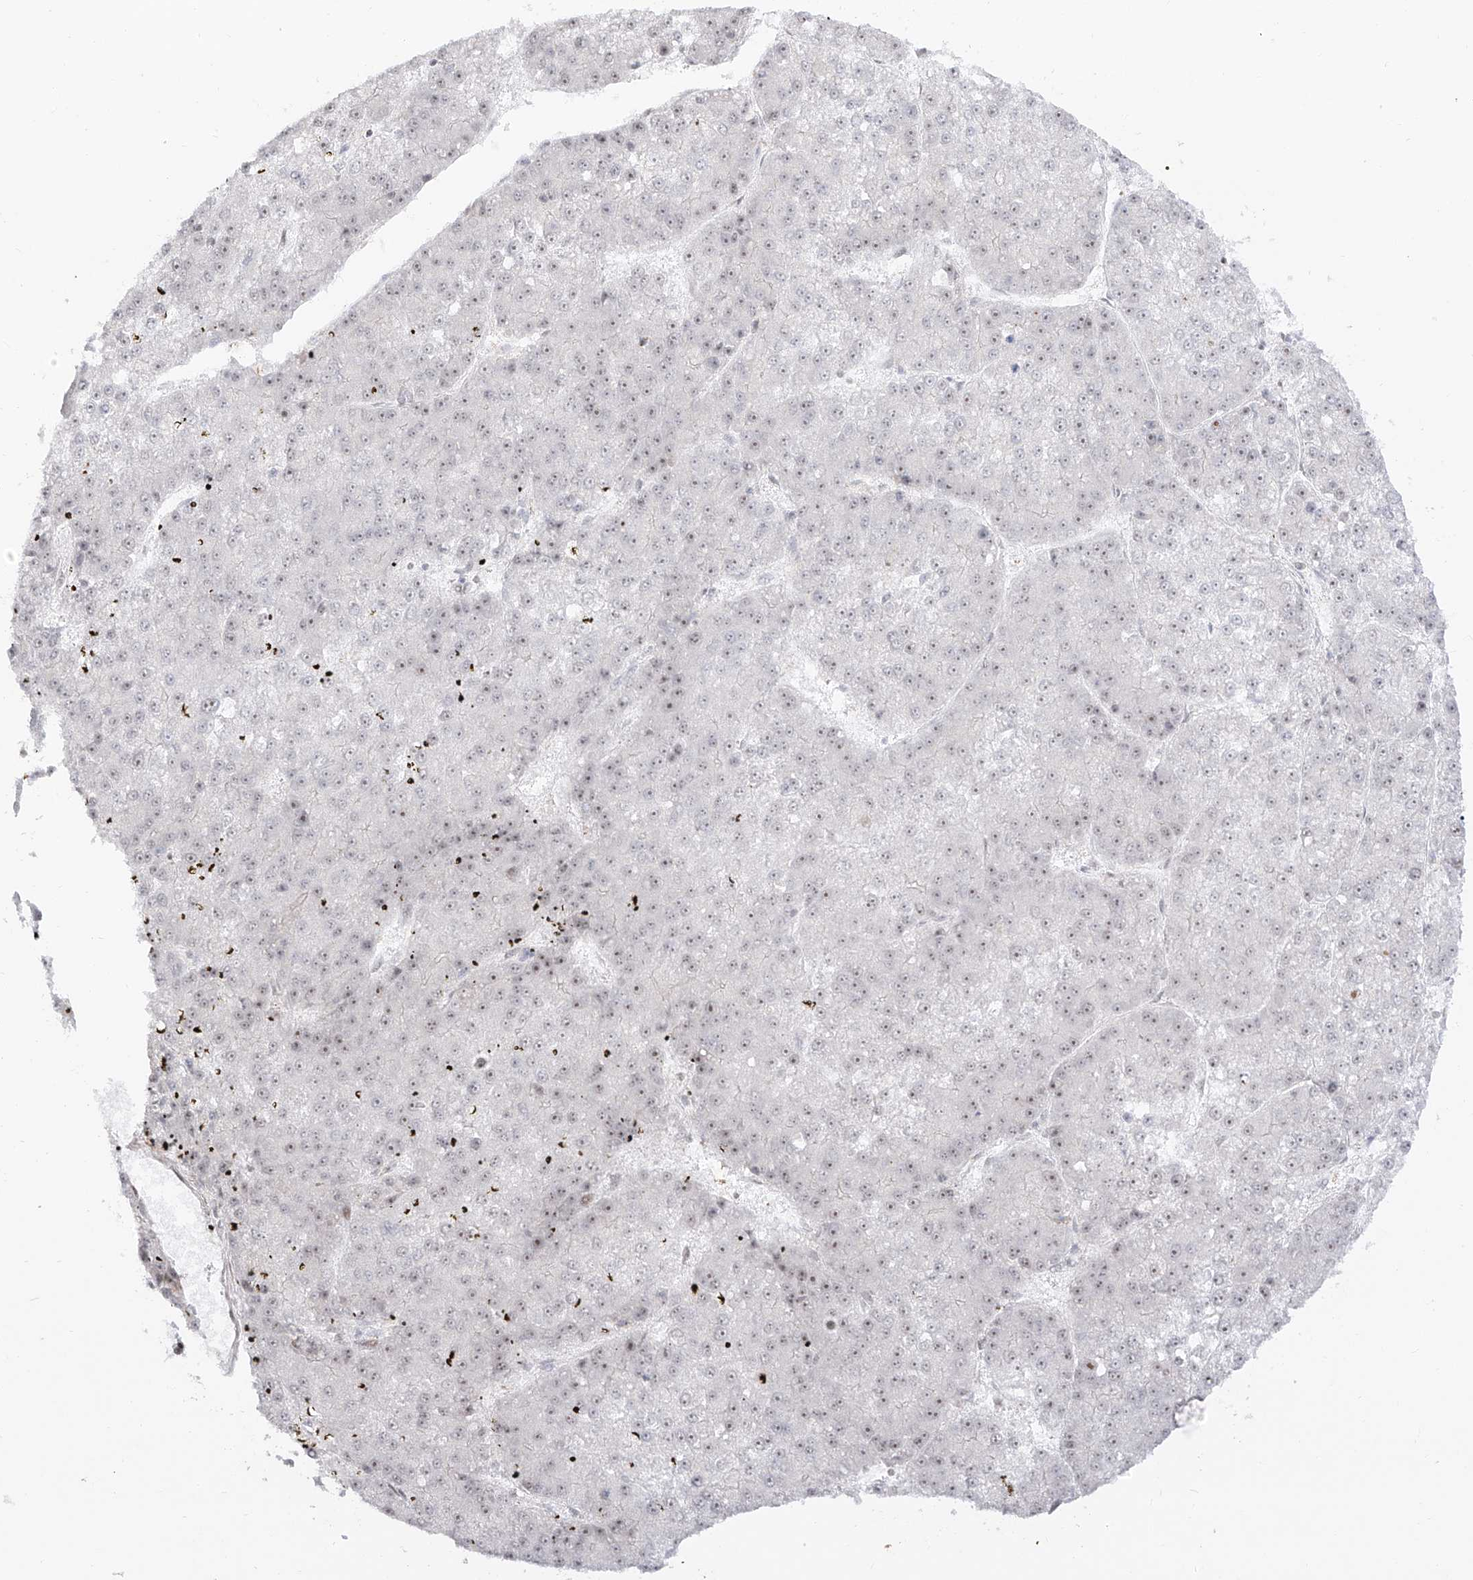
{"staining": {"intensity": "negative", "quantity": "none", "location": "none"}, "tissue": "liver cancer", "cell_type": "Tumor cells", "image_type": "cancer", "snomed": [{"axis": "morphology", "description": "Carcinoma, Hepatocellular, NOS"}, {"axis": "topography", "description": "Liver"}], "caption": "Immunohistochemistry photomicrograph of neoplastic tissue: human liver cancer (hepatocellular carcinoma) stained with DAB demonstrates no significant protein staining in tumor cells. (DAB (3,3'-diaminobenzidine) immunohistochemistry with hematoxylin counter stain).", "gene": "ZNF180", "patient": {"sex": "female", "age": 73}}